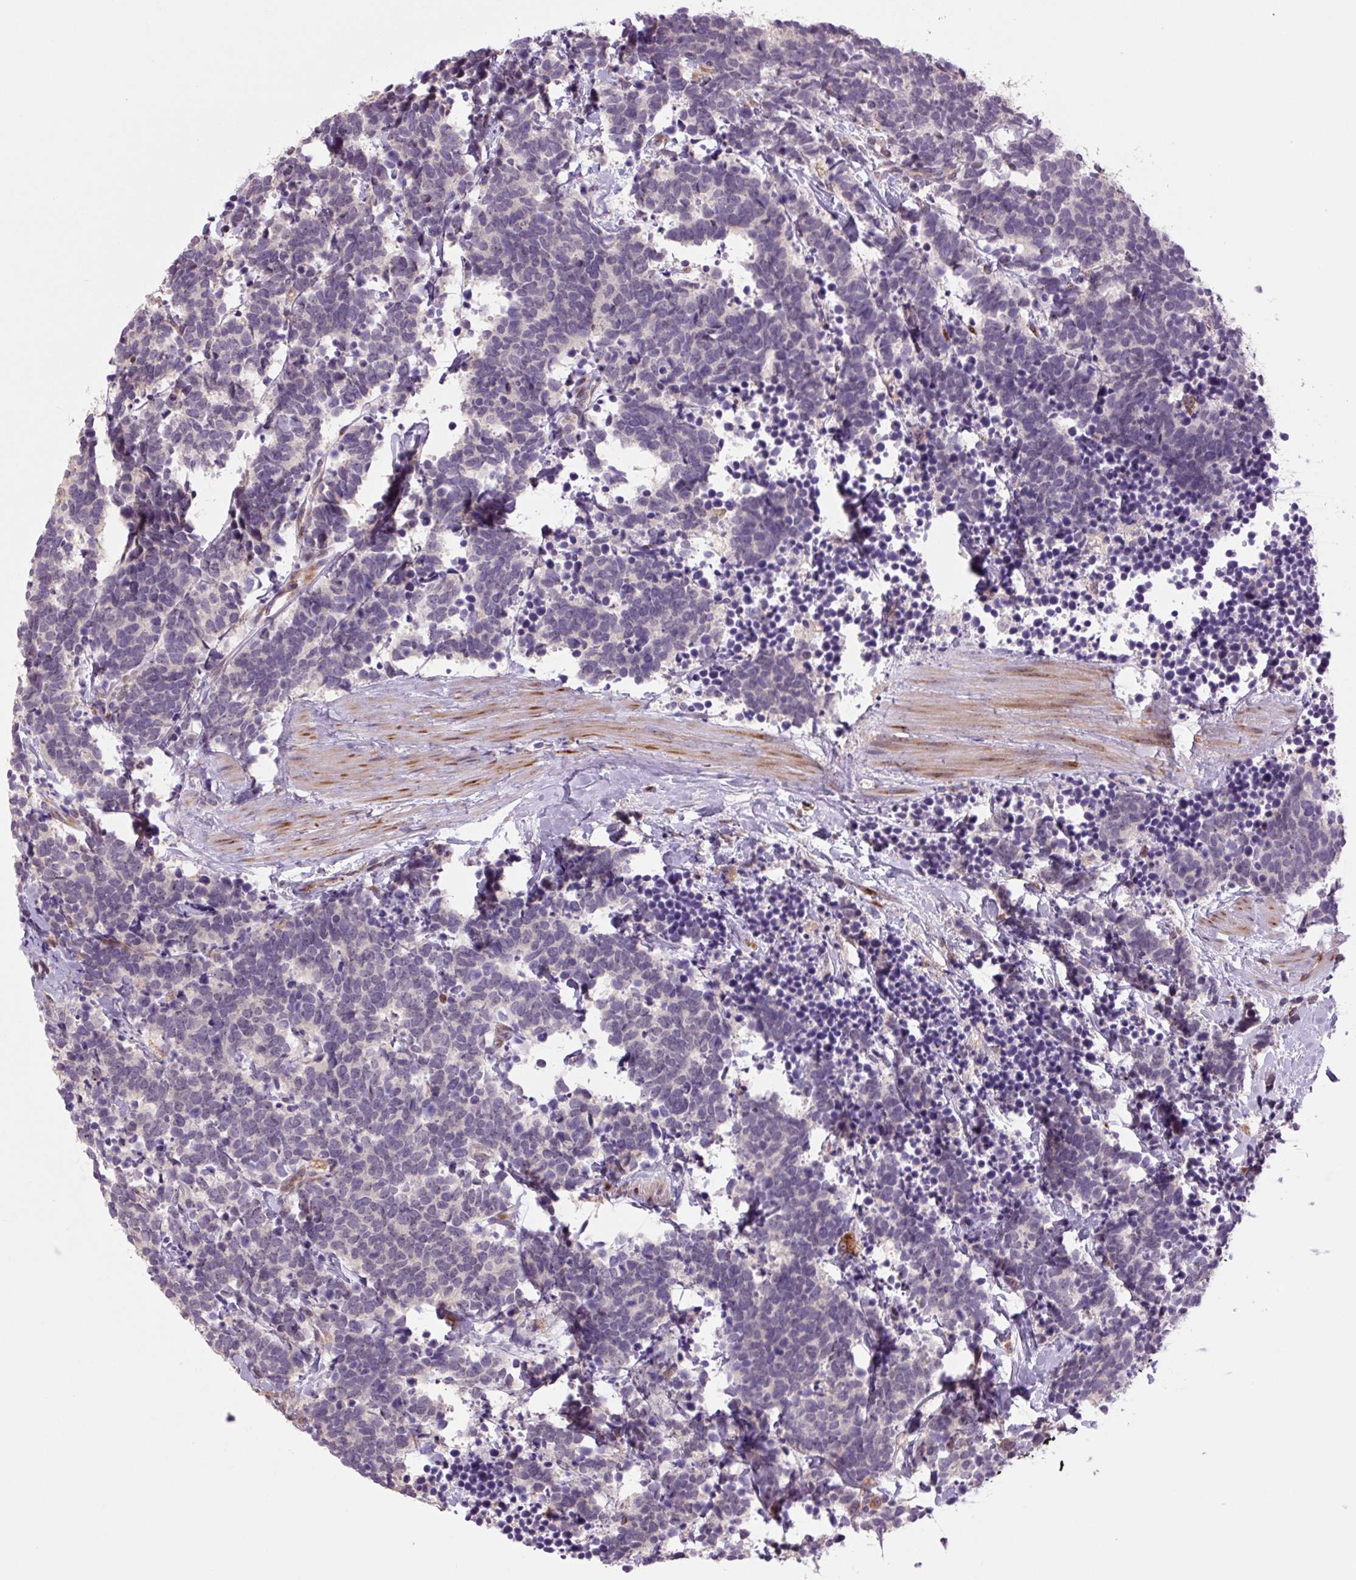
{"staining": {"intensity": "negative", "quantity": "none", "location": "none"}, "tissue": "carcinoid", "cell_type": "Tumor cells", "image_type": "cancer", "snomed": [{"axis": "morphology", "description": "Carcinoma, NOS"}, {"axis": "morphology", "description": "Carcinoid, malignant, NOS"}, {"axis": "topography", "description": "Prostate"}], "caption": "The immunohistochemistry (IHC) image has no significant expression in tumor cells of carcinoid tissue.", "gene": "PLA2G4A", "patient": {"sex": "male", "age": 57}}